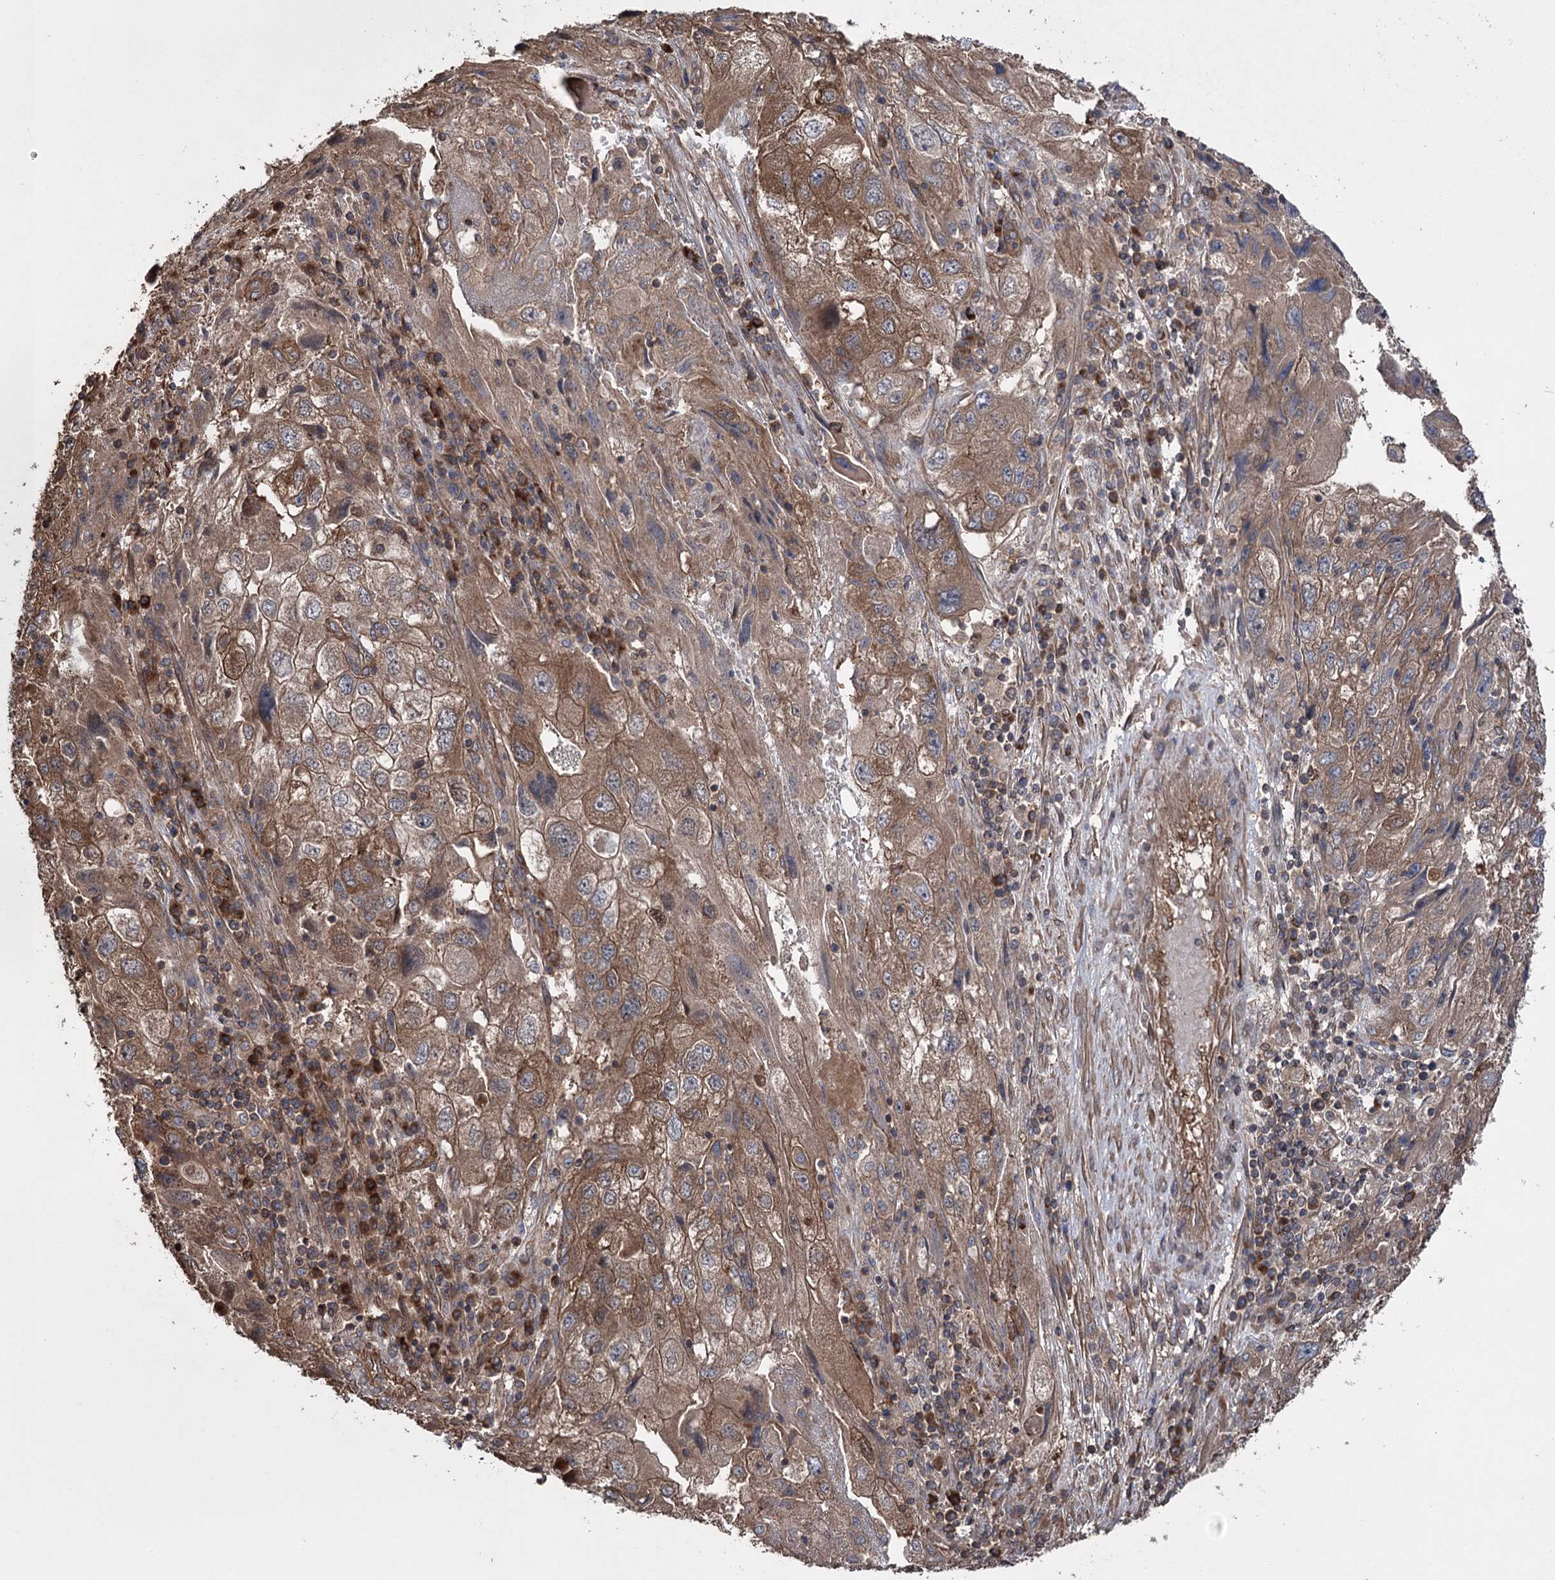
{"staining": {"intensity": "moderate", "quantity": ">75%", "location": "cytoplasmic/membranous"}, "tissue": "endometrial cancer", "cell_type": "Tumor cells", "image_type": "cancer", "snomed": [{"axis": "morphology", "description": "Adenocarcinoma, NOS"}, {"axis": "topography", "description": "Endometrium"}], "caption": "A micrograph showing moderate cytoplasmic/membranous staining in about >75% of tumor cells in endometrial cancer, as visualized by brown immunohistochemical staining.", "gene": "LARS2", "patient": {"sex": "female", "age": 49}}